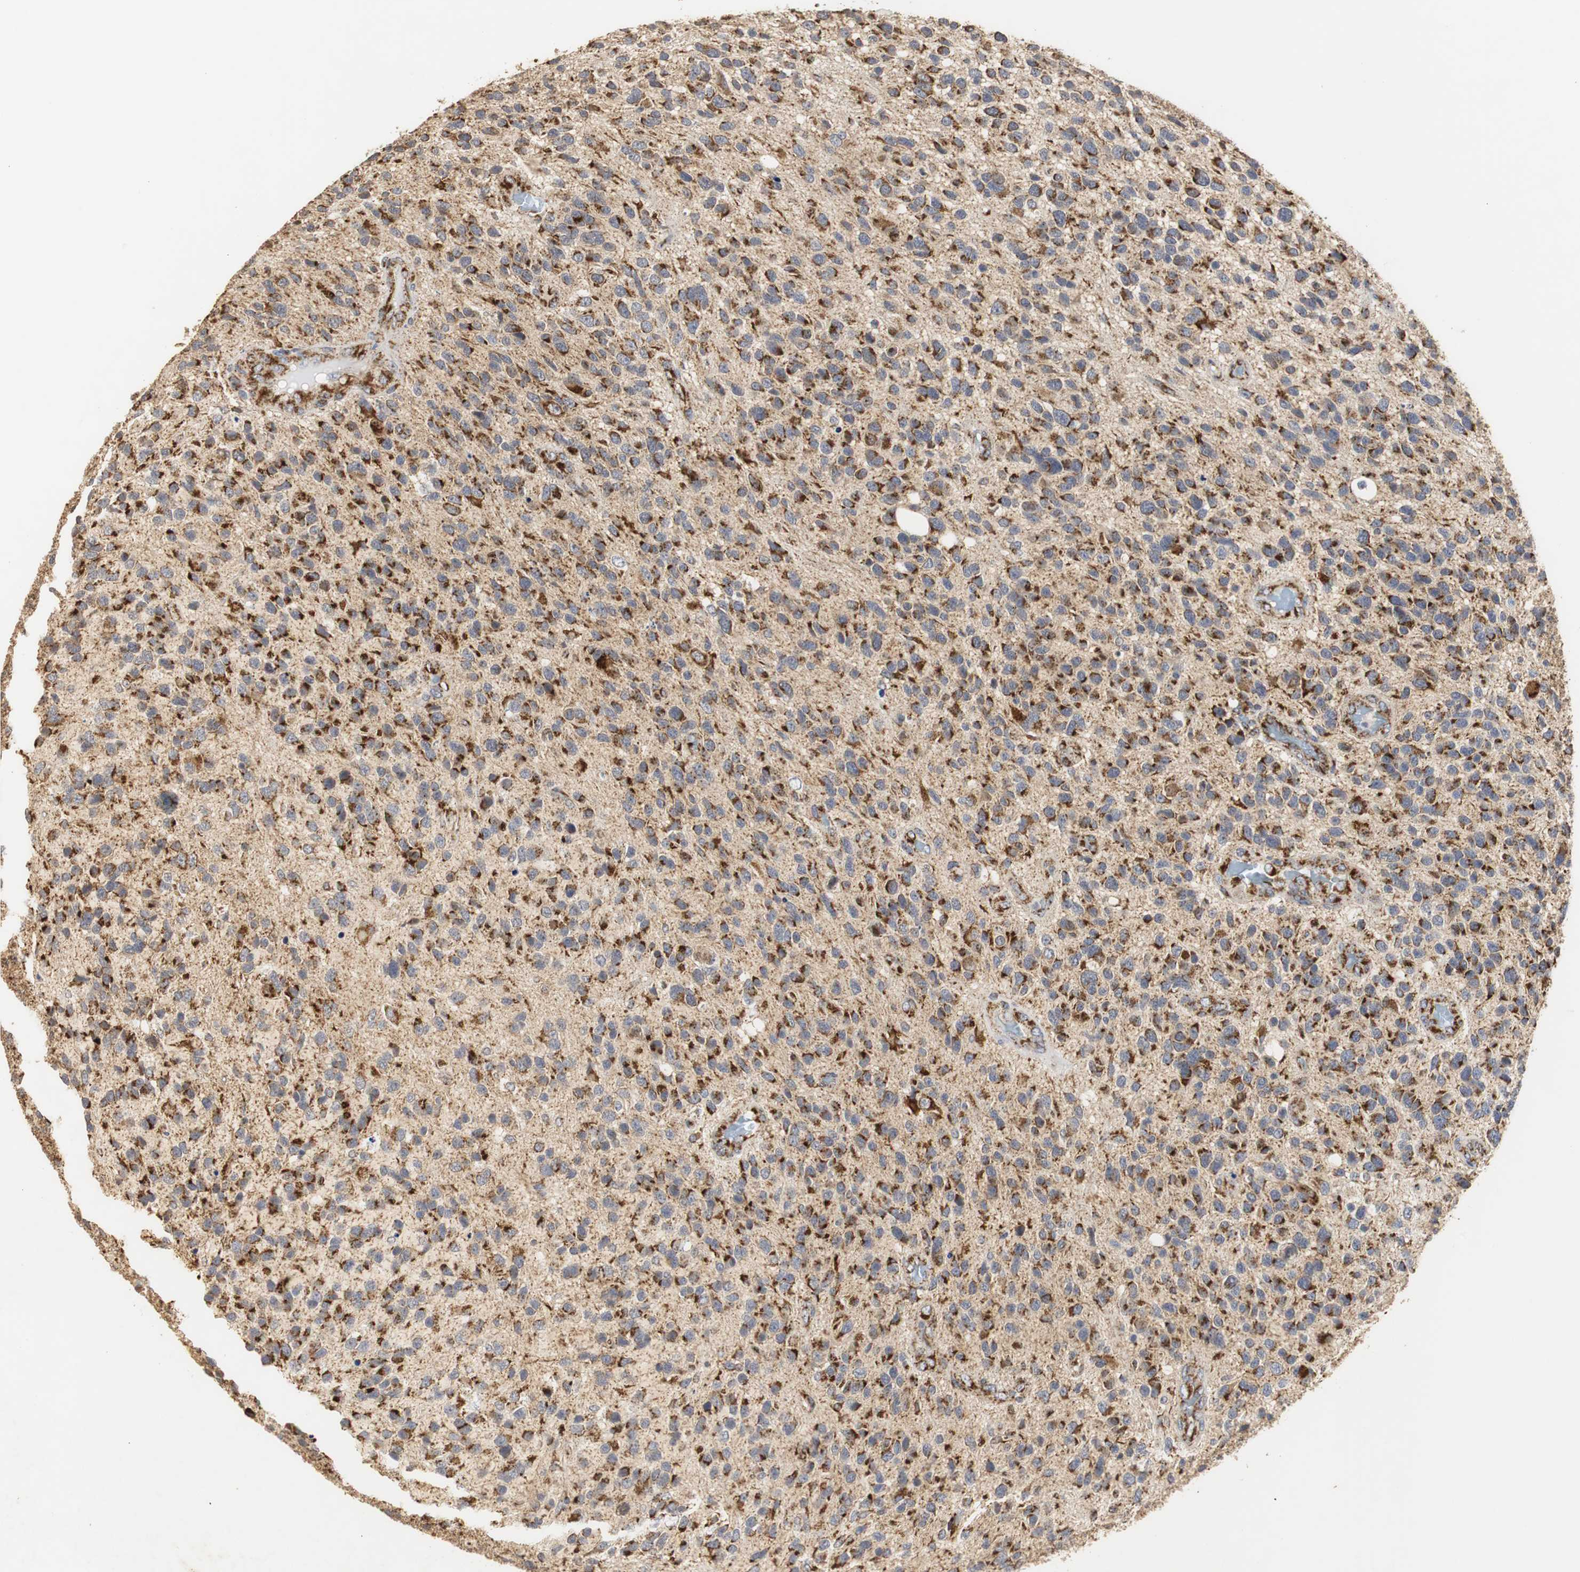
{"staining": {"intensity": "strong", "quantity": ">75%", "location": "cytoplasmic/membranous"}, "tissue": "glioma", "cell_type": "Tumor cells", "image_type": "cancer", "snomed": [{"axis": "morphology", "description": "Glioma, malignant, High grade"}, {"axis": "topography", "description": "Brain"}], "caption": "This micrograph exhibits IHC staining of malignant glioma (high-grade), with high strong cytoplasmic/membranous expression in about >75% of tumor cells.", "gene": "HSD17B10", "patient": {"sex": "female", "age": 58}}